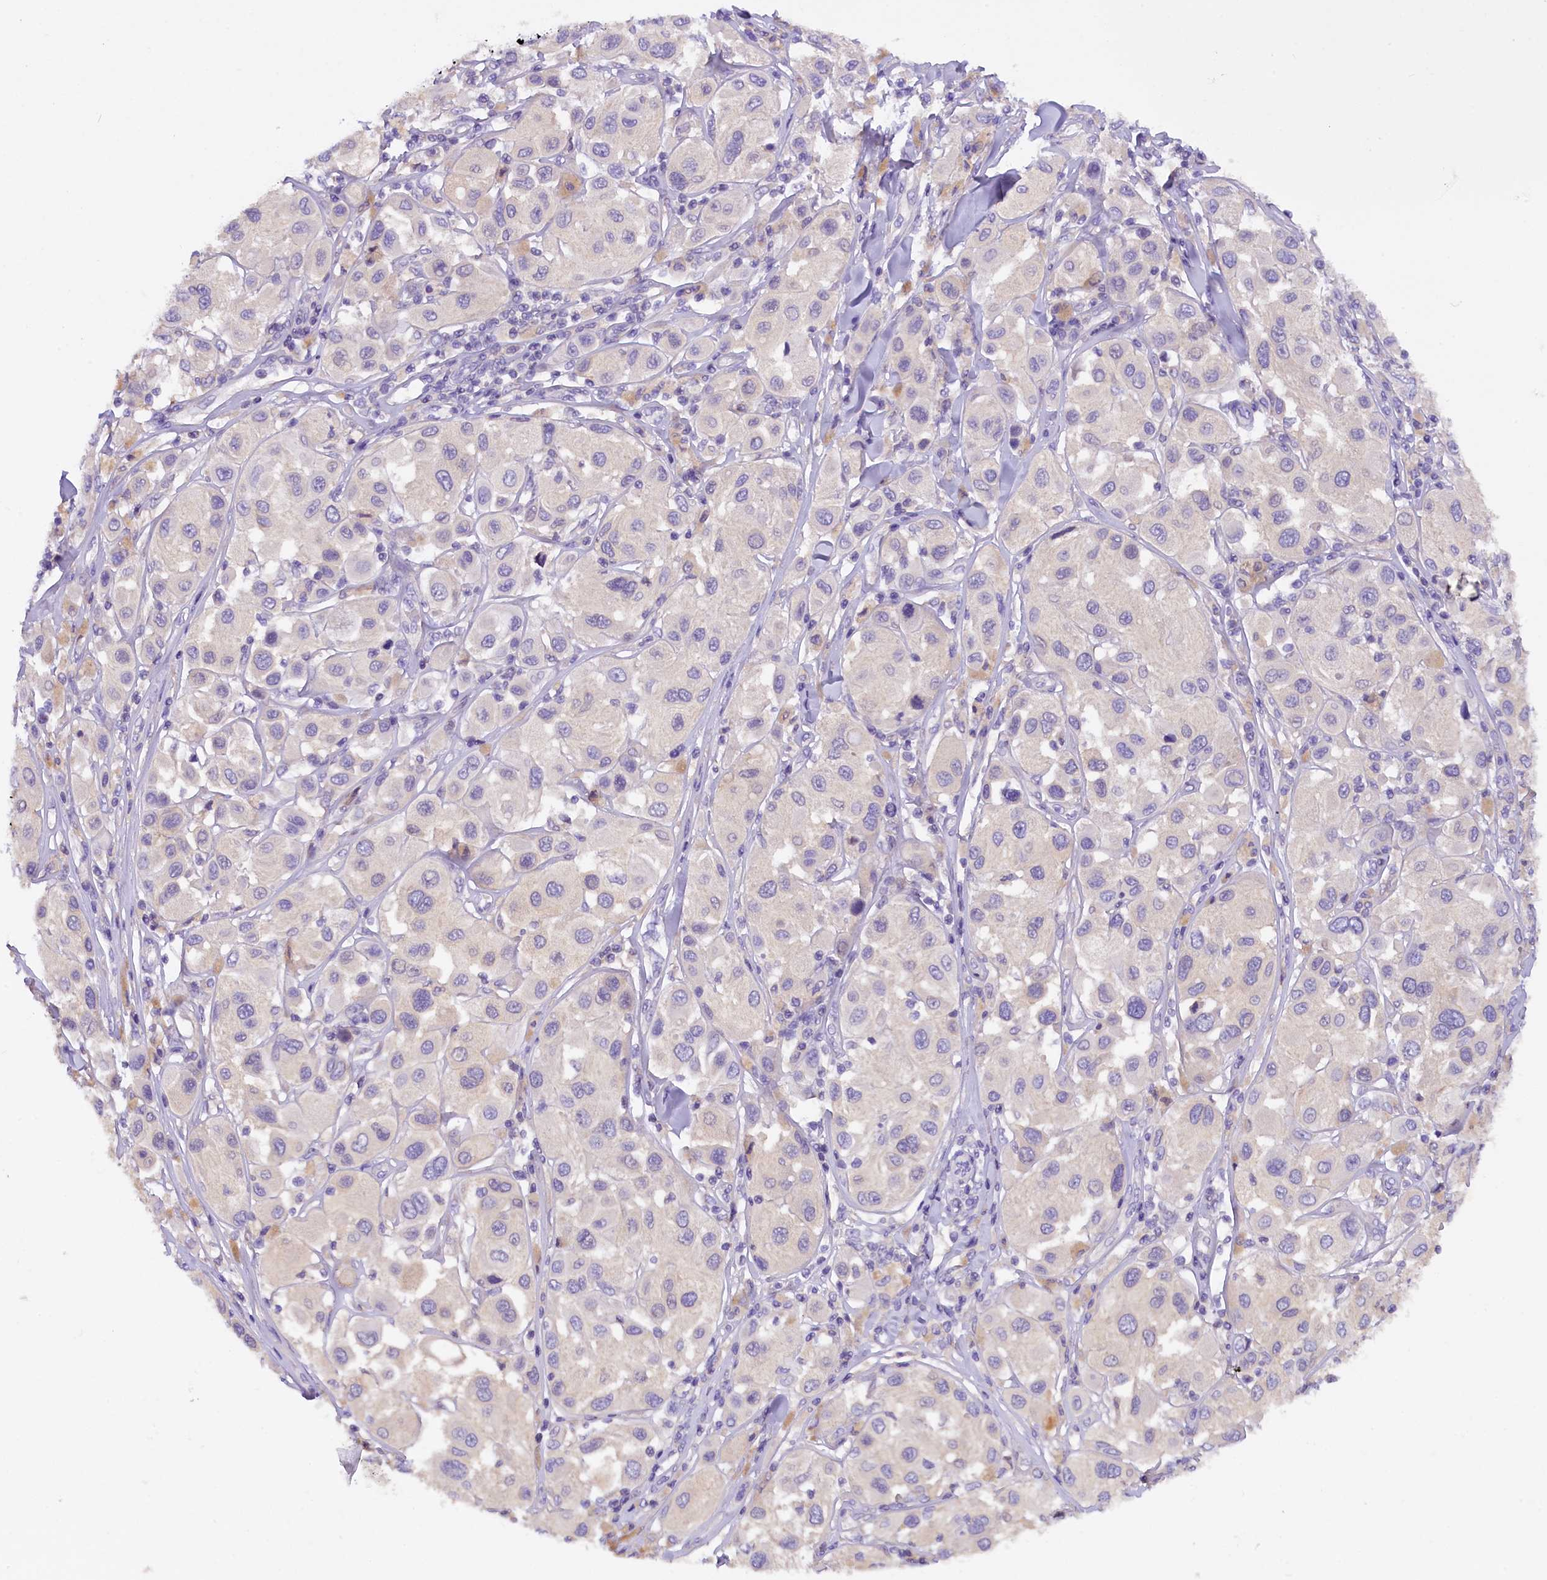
{"staining": {"intensity": "negative", "quantity": "none", "location": "none"}, "tissue": "melanoma", "cell_type": "Tumor cells", "image_type": "cancer", "snomed": [{"axis": "morphology", "description": "Malignant melanoma, Metastatic site"}, {"axis": "topography", "description": "Skin"}], "caption": "Immunohistochemistry (IHC) of human malignant melanoma (metastatic site) exhibits no staining in tumor cells.", "gene": "AP3B2", "patient": {"sex": "male", "age": 41}}